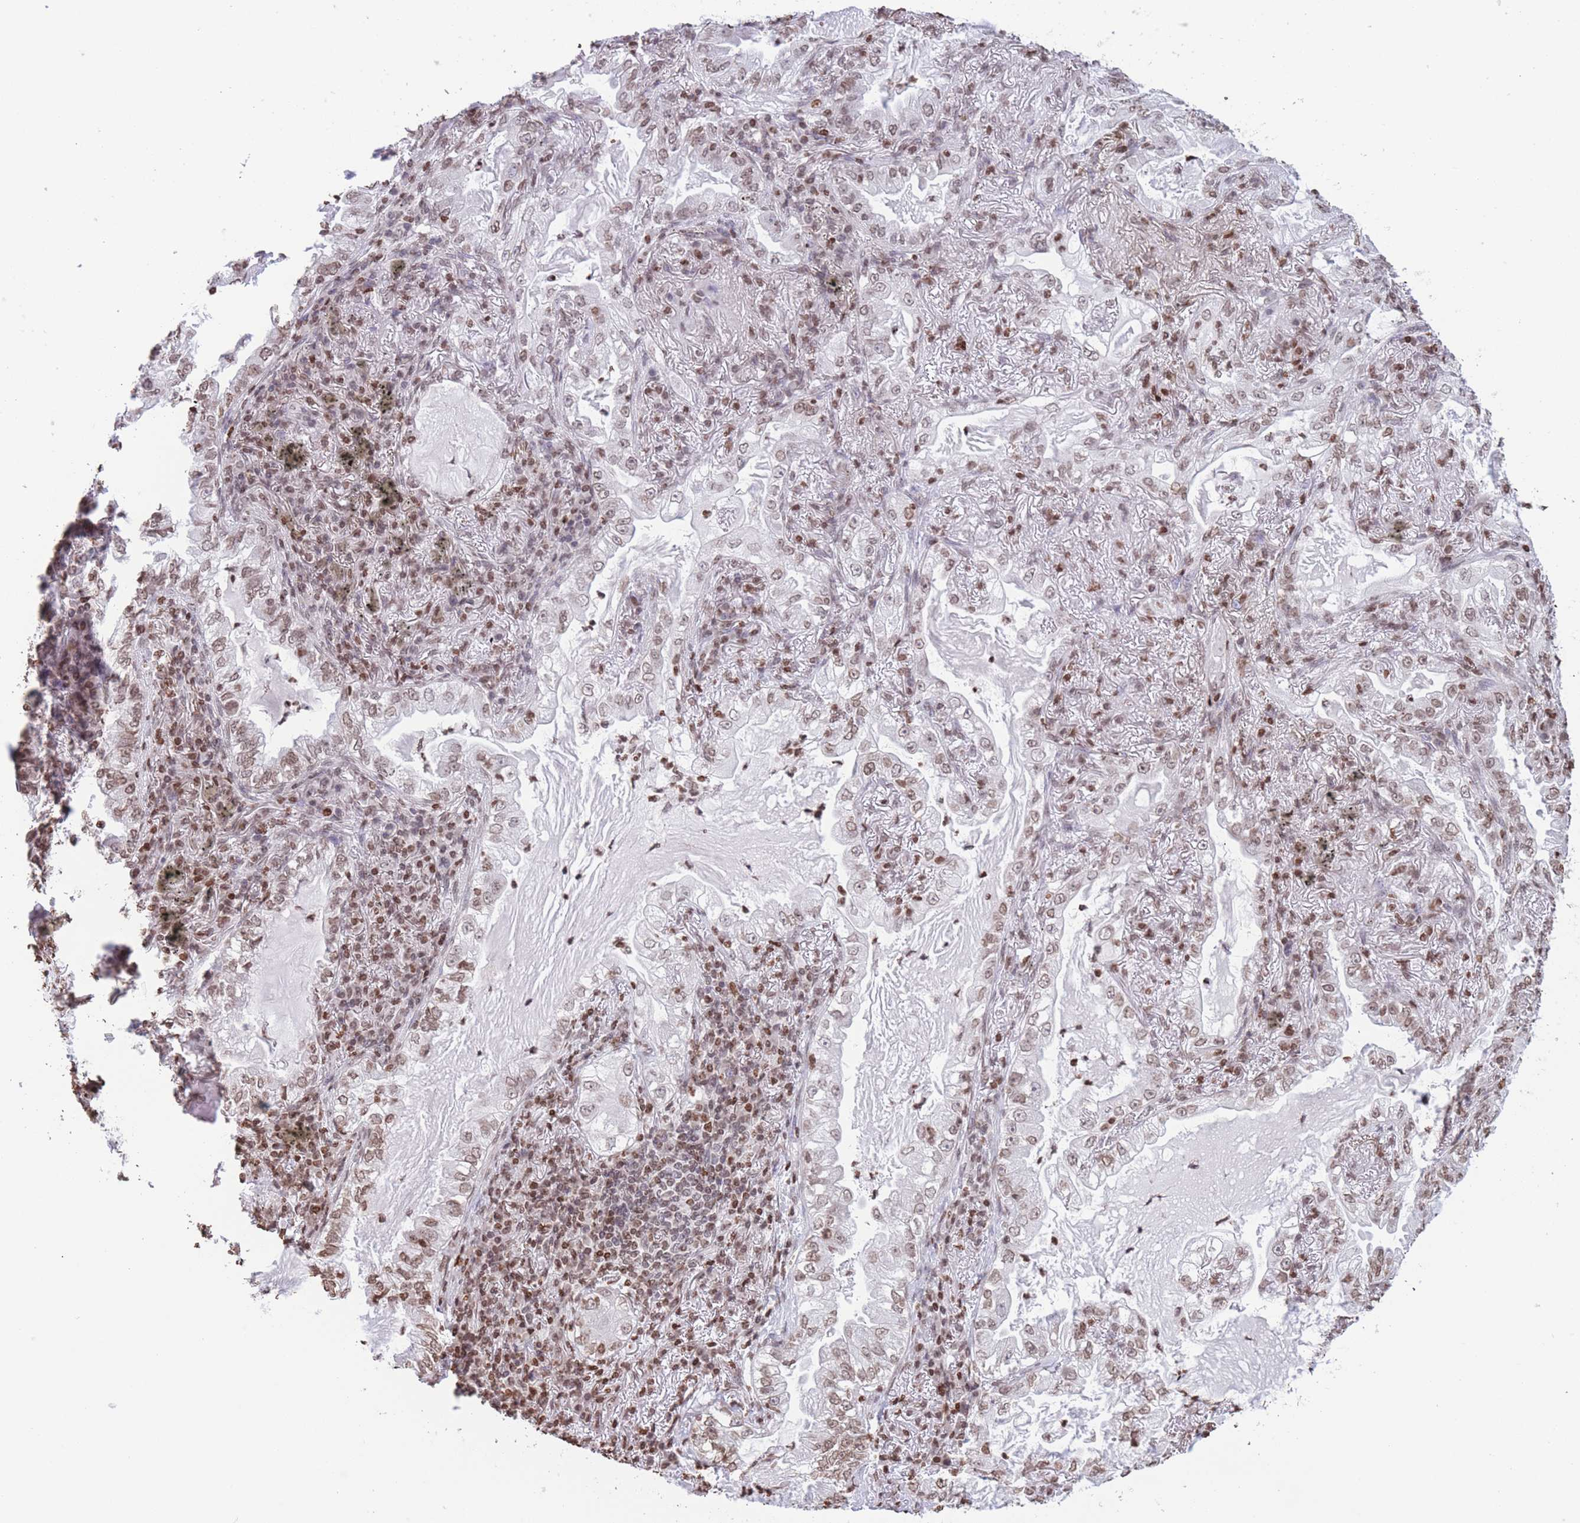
{"staining": {"intensity": "moderate", "quantity": ">75%", "location": "nuclear"}, "tissue": "lung cancer", "cell_type": "Tumor cells", "image_type": "cancer", "snomed": [{"axis": "morphology", "description": "Adenocarcinoma, NOS"}, {"axis": "topography", "description": "Lung"}], "caption": "Immunohistochemical staining of human lung cancer (adenocarcinoma) demonstrates medium levels of moderate nuclear expression in approximately >75% of tumor cells. The protein is shown in brown color, while the nuclei are stained blue.", "gene": "H2BC11", "patient": {"sex": "female", "age": 73}}